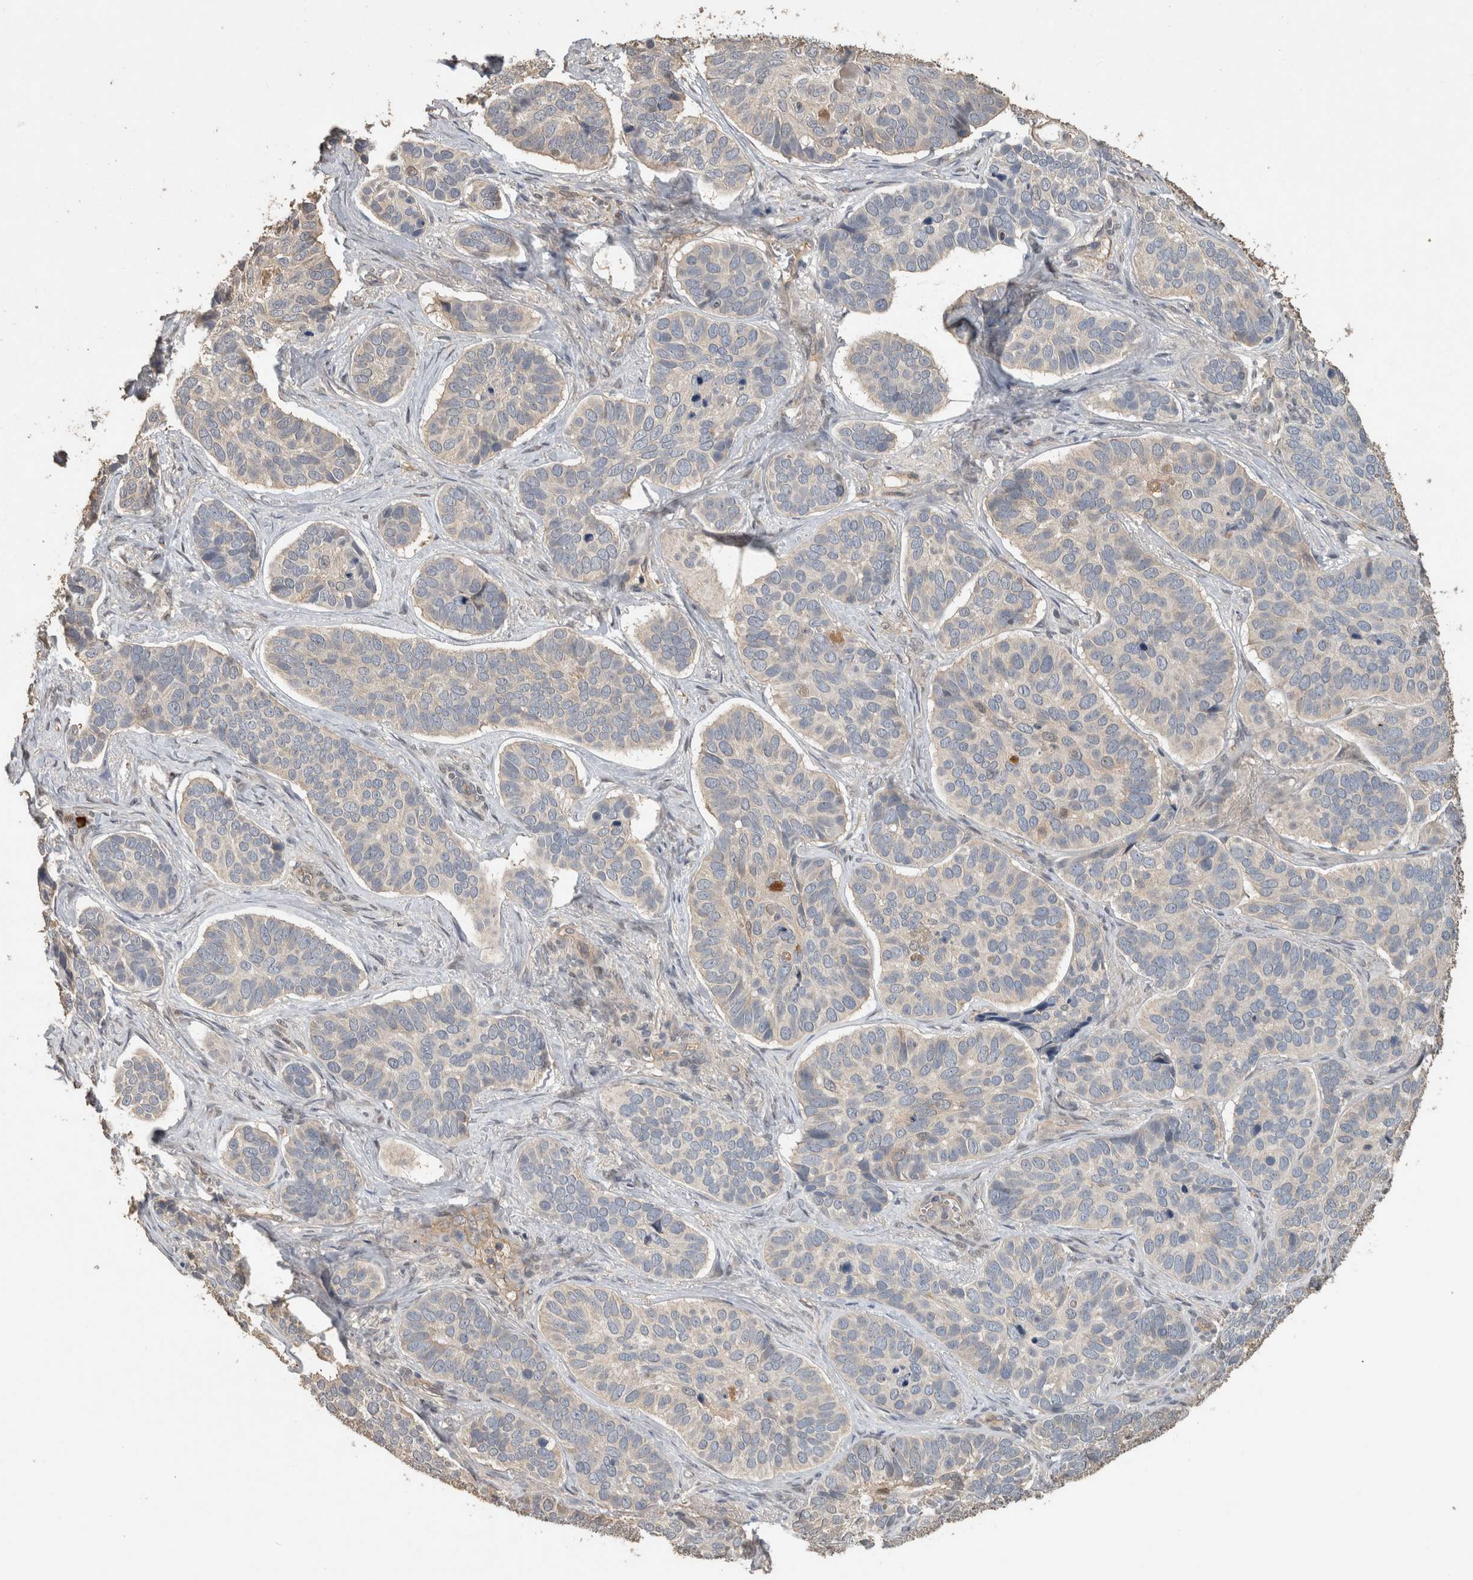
{"staining": {"intensity": "negative", "quantity": "none", "location": "none"}, "tissue": "skin cancer", "cell_type": "Tumor cells", "image_type": "cancer", "snomed": [{"axis": "morphology", "description": "Basal cell carcinoma"}, {"axis": "topography", "description": "Skin"}], "caption": "The histopathology image displays no significant staining in tumor cells of skin cancer.", "gene": "RHPN1", "patient": {"sex": "male", "age": 62}}